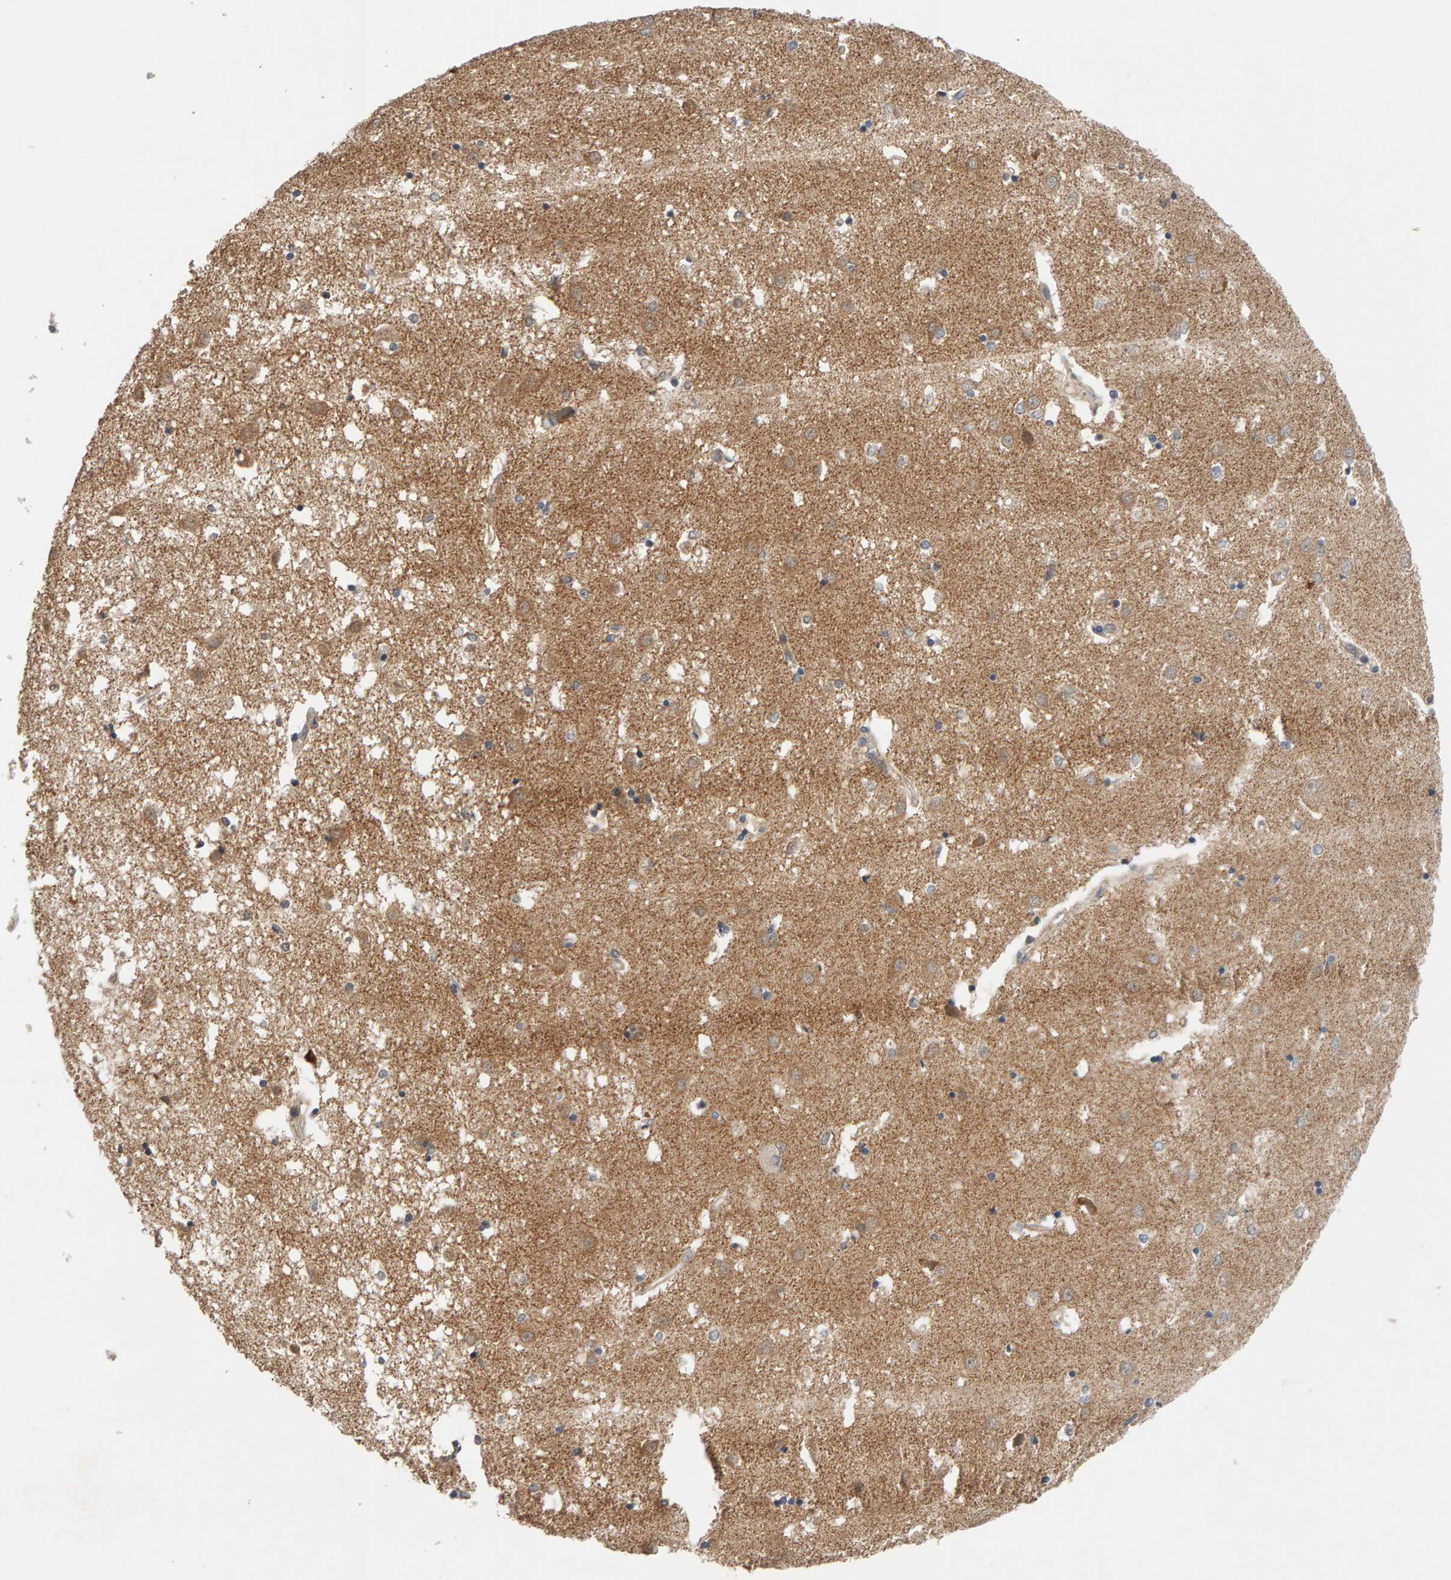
{"staining": {"intensity": "weak", "quantity": "<25%", "location": "cytoplasmic/membranous"}, "tissue": "caudate", "cell_type": "Glial cells", "image_type": "normal", "snomed": [{"axis": "morphology", "description": "Normal tissue, NOS"}, {"axis": "topography", "description": "Lateral ventricle wall"}], "caption": "Benign caudate was stained to show a protein in brown. There is no significant positivity in glial cells. (DAB (3,3'-diaminobenzidine) IHC visualized using brightfield microscopy, high magnification).", "gene": "DNAJC7", "patient": {"sex": "male", "age": 45}}